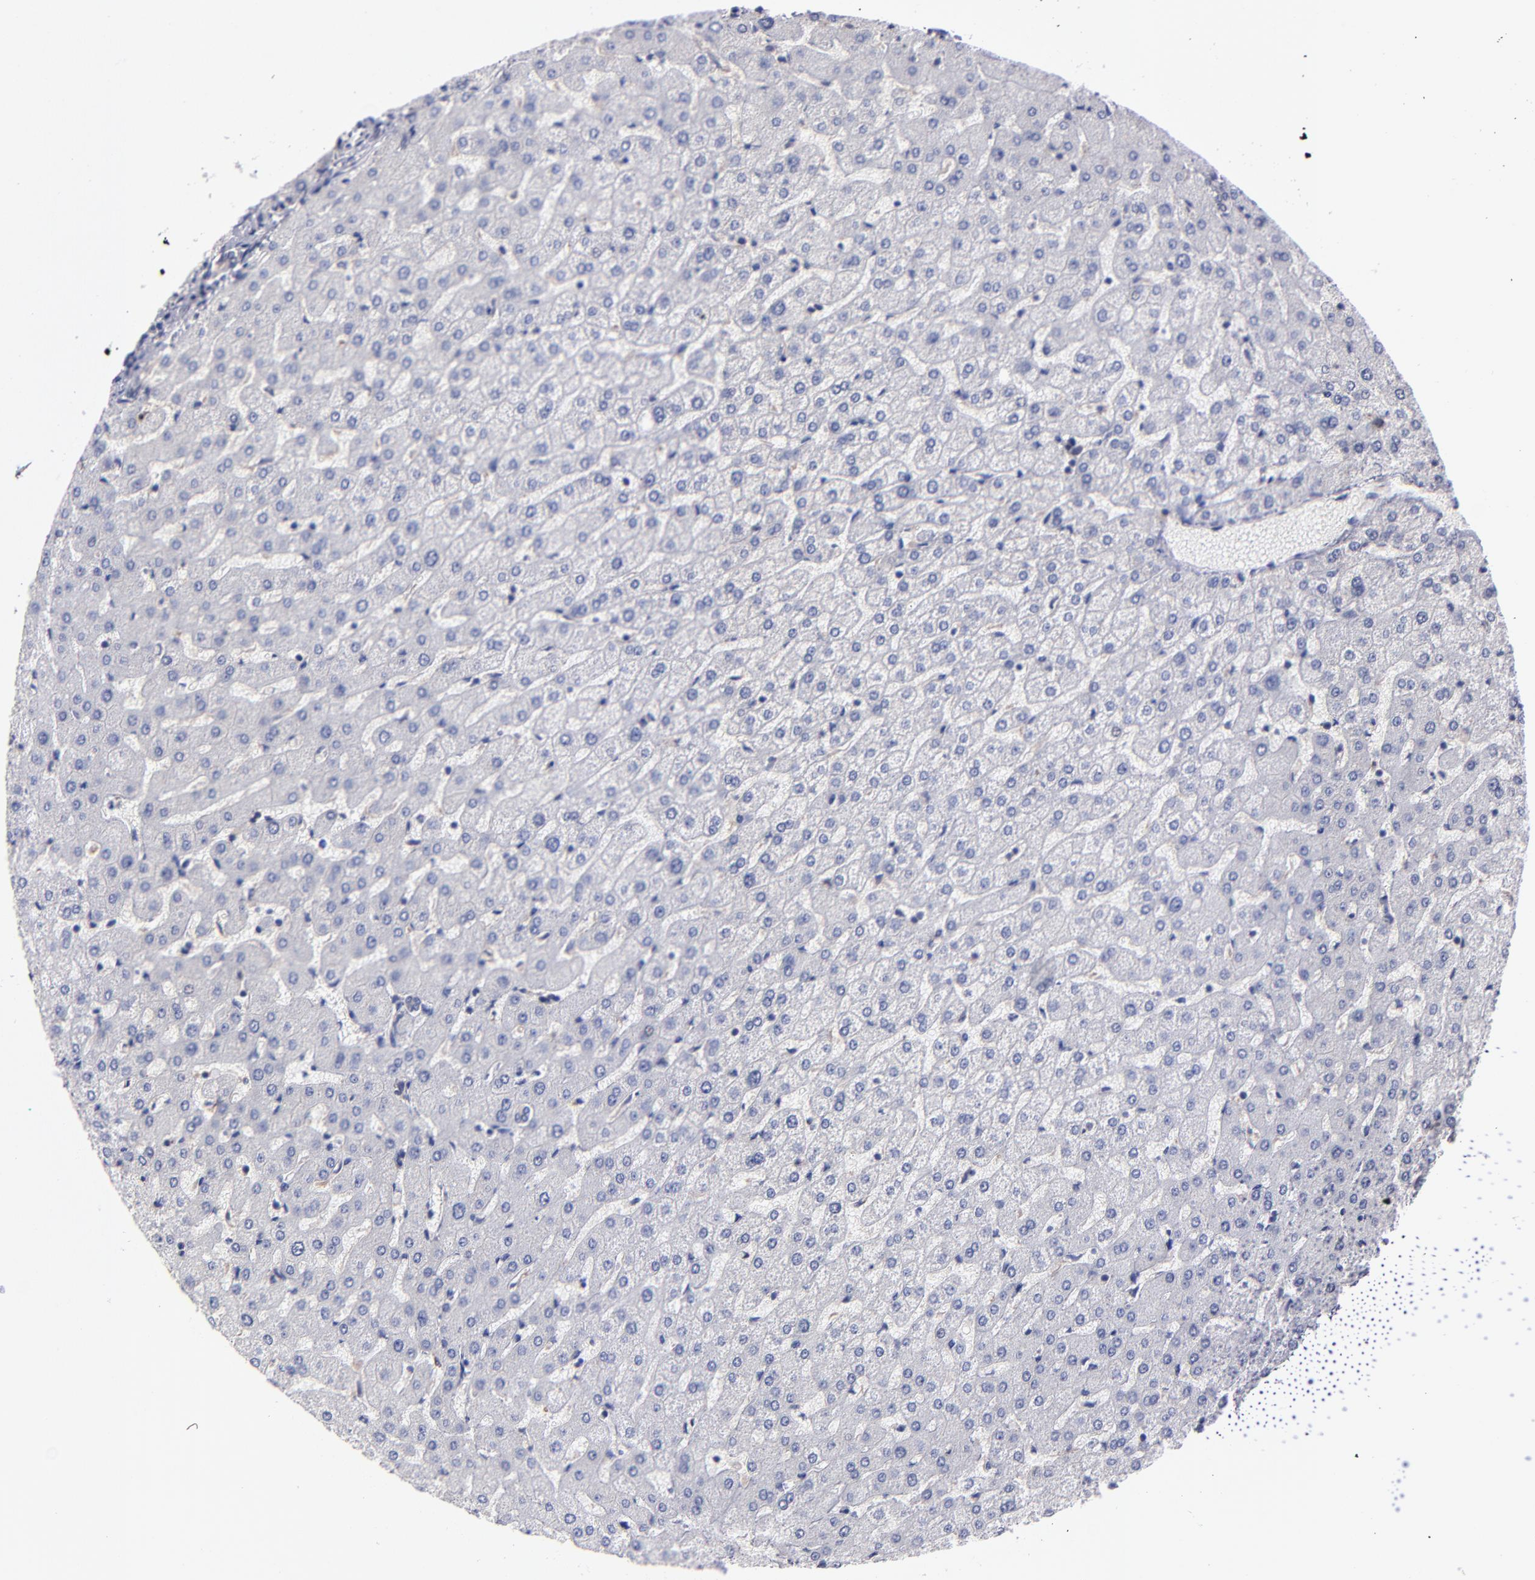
{"staining": {"intensity": "weak", "quantity": ">75%", "location": "cytoplasmic/membranous"}, "tissue": "liver", "cell_type": "Cholangiocytes", "image_type": "normal", "snomed": [{"axis": "morphology", "description": "Normal tissue, NOS"}, {"axis": "morphology", "description": "Fibrosis, NOS"}, {"axis": "topography", "description": "Liver"}], "caption": "Liver stained with a brown dye shows weak cytoplasmic/membranous positive expression in about >75% of cholangiocytes.", "gene": "EIF3L", "patient": {"sex": "female", "age": 29}}